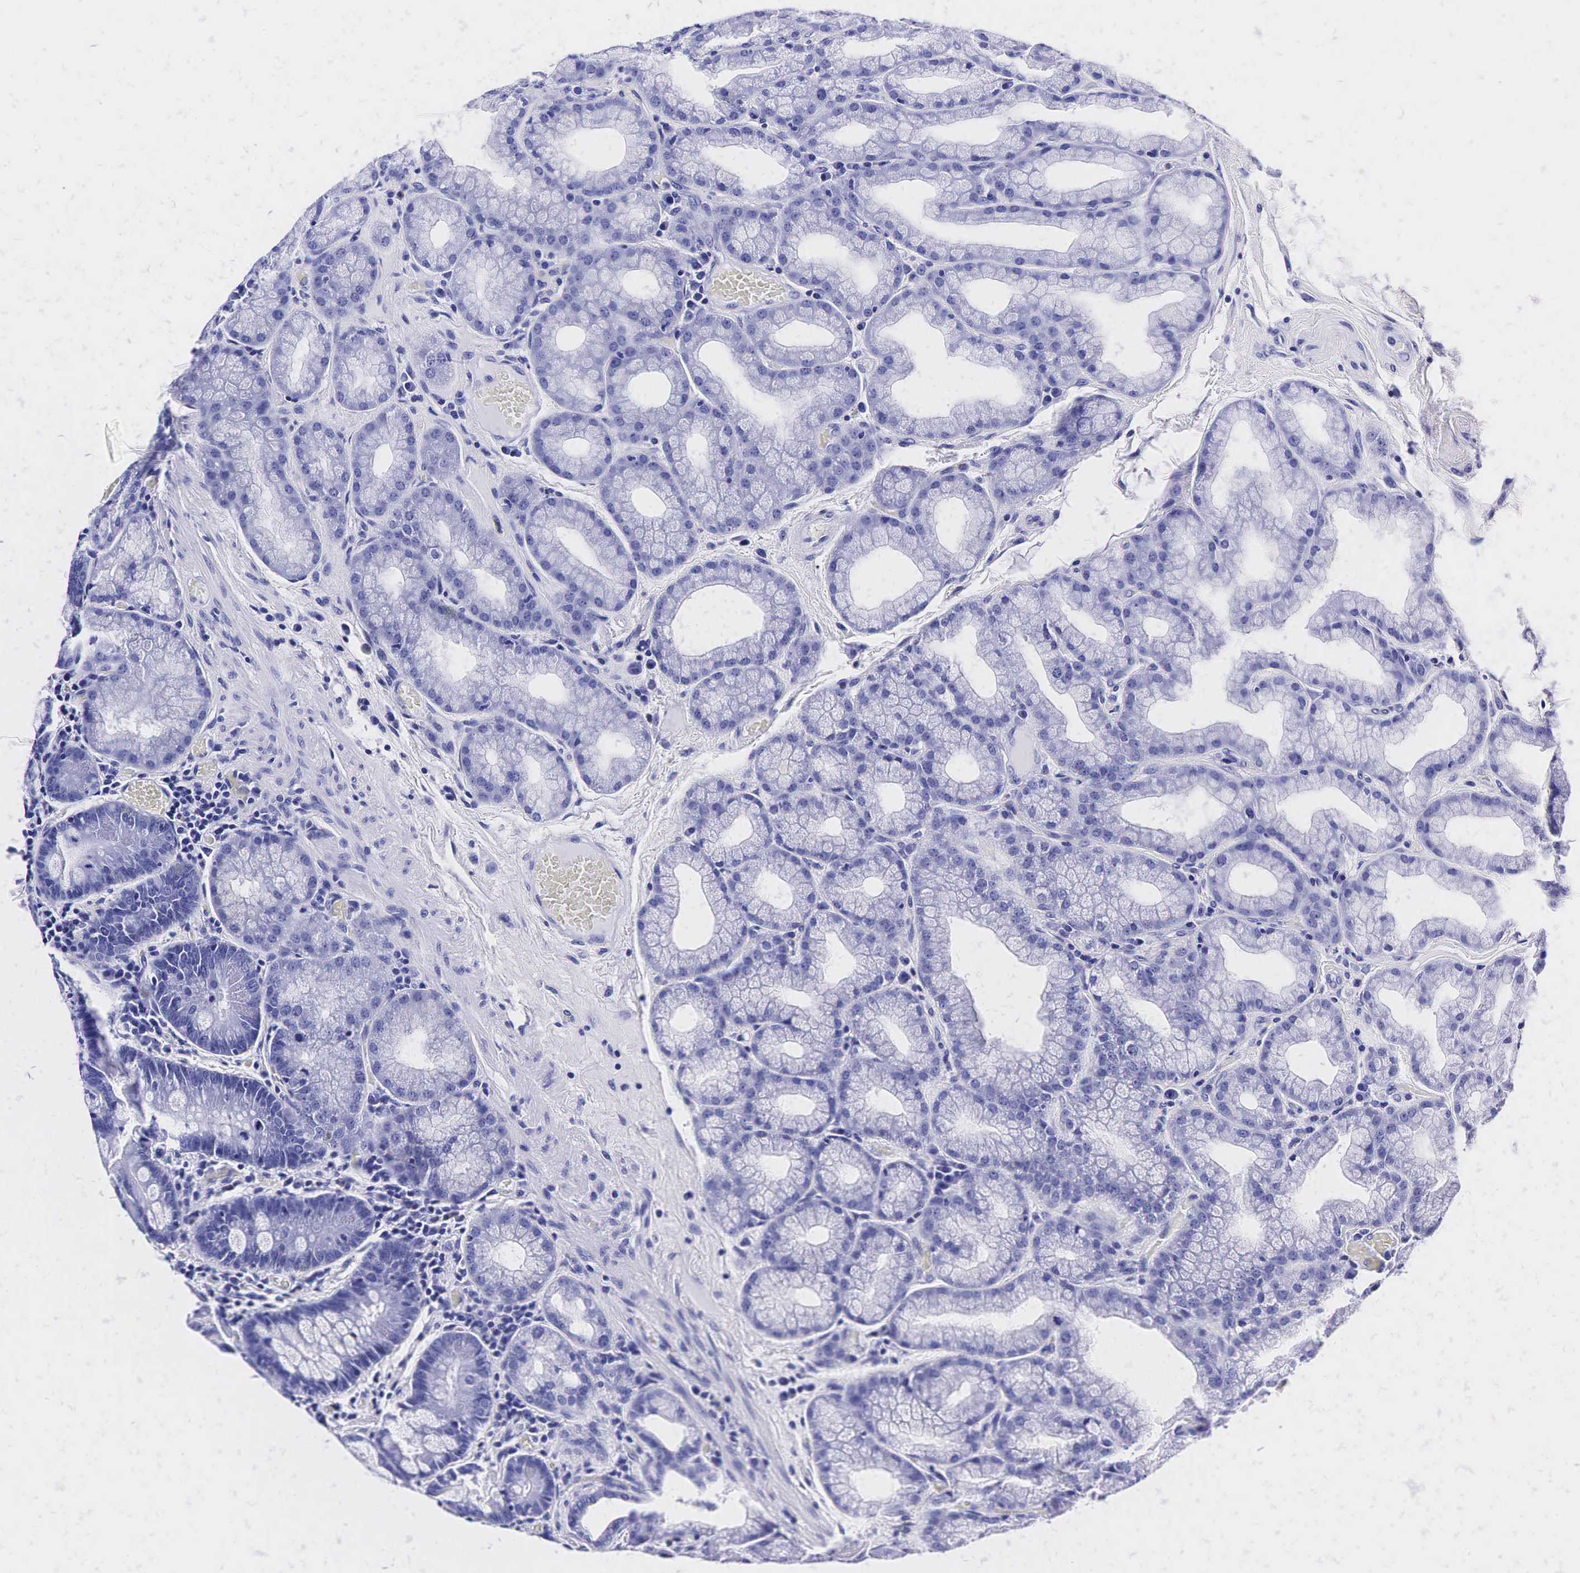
{"staining": {"intensity": "negative", "quantity": "none", "location": "none"}, "tissue": "duodenum", "cell_type": "Glandular cells", "image_type": "normal", "snomed": [{"axis": "morphology", "description": "Normal tissue, NOS"}, {"axis": "topography", "description": "Duodenum"}], "caption": "The immunohistochemistry (IHC) photomicrograph has no significant positivity in glandular cells of duodenum. Brightfield microscopy of IHC stained with DAB (3,3'-diaminobenzidine) (brown) and hematoxylin (blue), captured at high magnification.", "gene": "KLK3", "patient": {"sex": "female", "age": 43}}